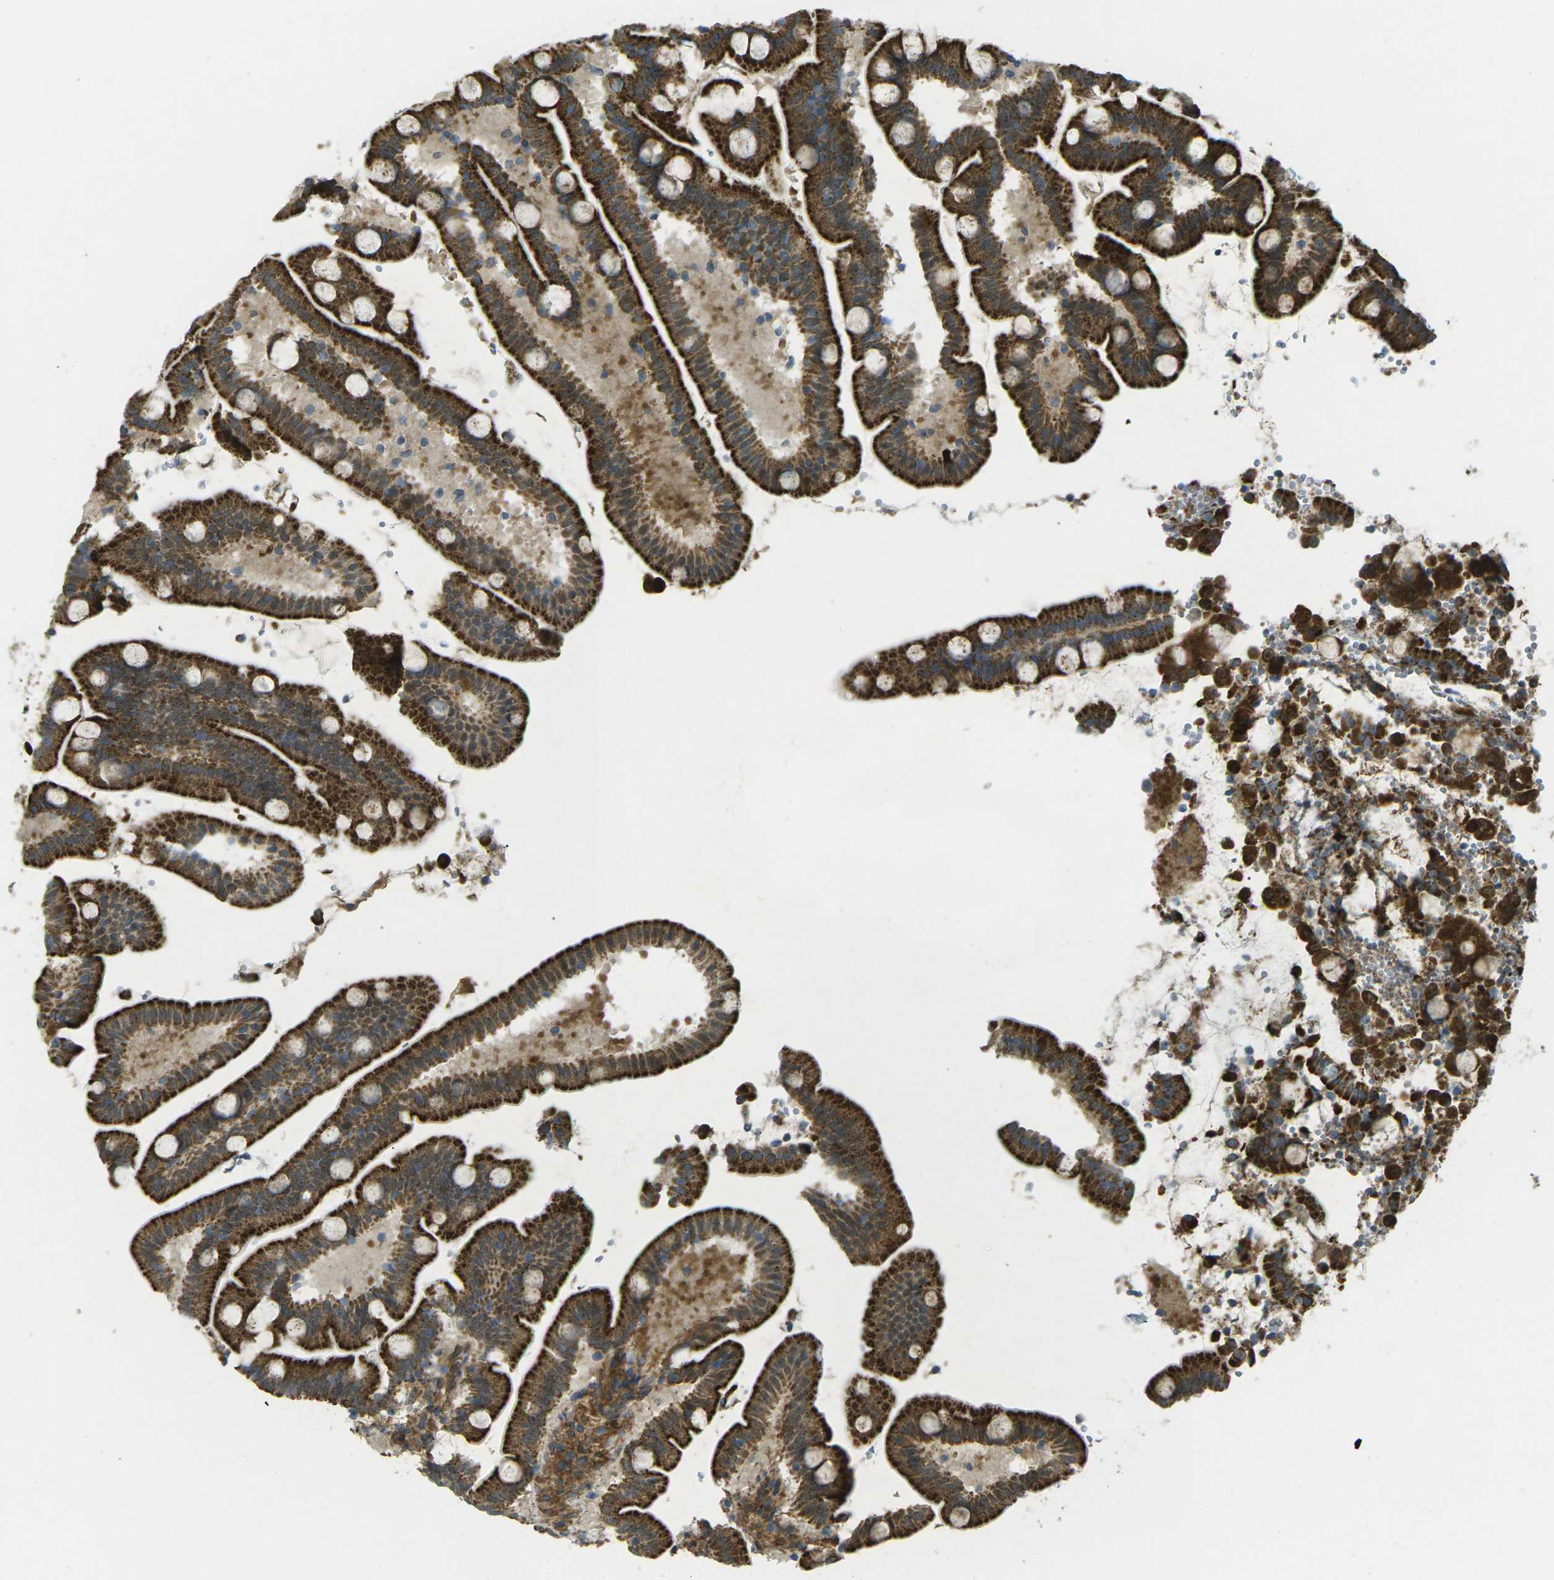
{"staining": {"intensity": "strong", "quantity": ">75%", "location": "cytoplasmic/membranous"}, "tissue": "duodenum", "cell_type": "Glandular cells", "image_type": "normal", "snomed": [{"axis": "morphology", "description": "Normal tissue, NOS"}, {"axis": "topography", "description": "Duodenum"}], "caption": "A brown stain shows strong cytoplasmic/membranous expression of a protein in glandular cells of unremarkable human duodenum. The protein of interest is shown in brown color, while the nuclei are stained blue.", "gene": "CHMP3", "patient": {"sex": "male", "age": 54}}